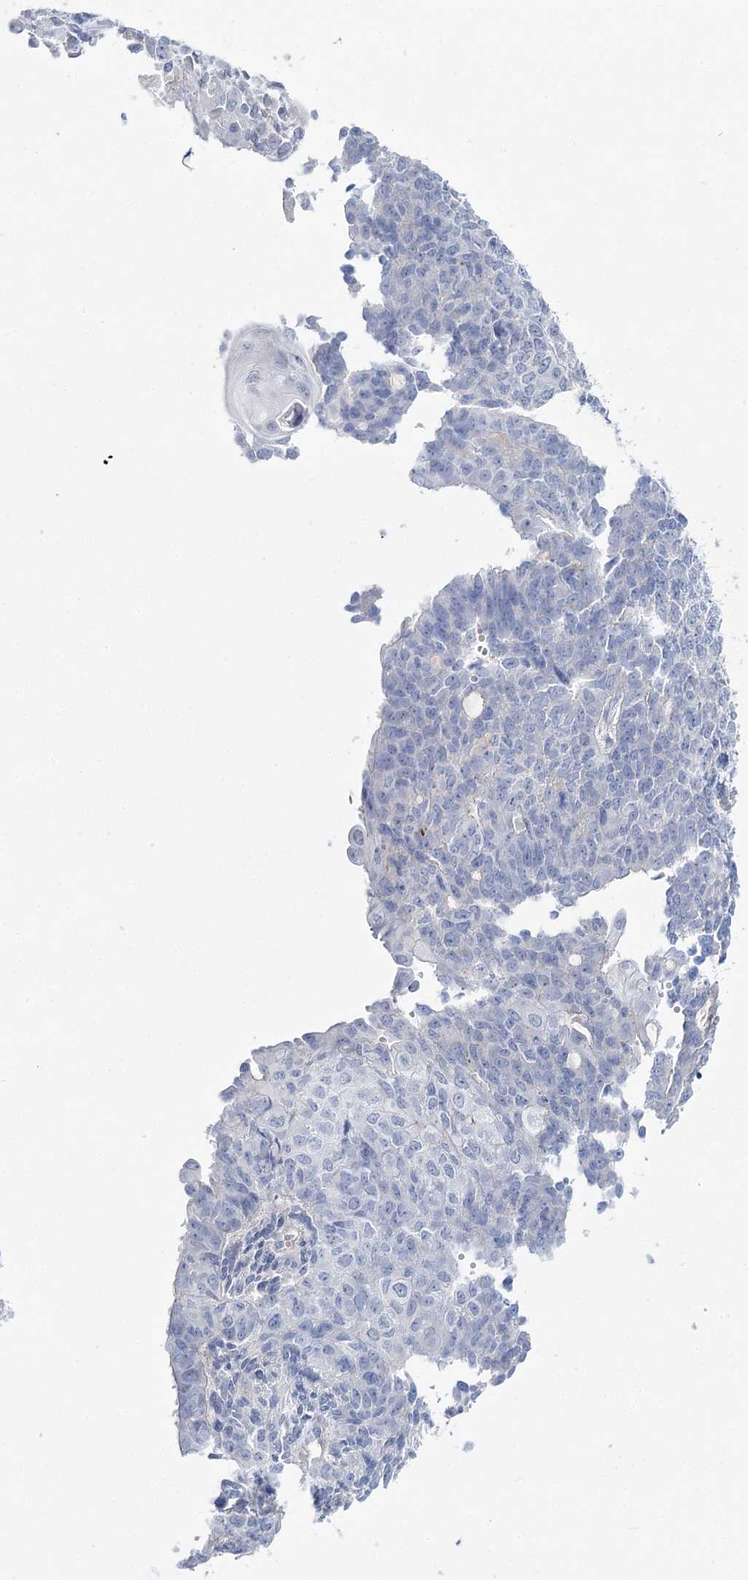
{"staining": {"intensity": "negative", "quantity": "none", "location": "none"}, "tissue": "endometrial cancer", "cell_type": "Tumor cells", "image_type": "cancer", "snomed": [{"axis": "morphology", "description": "Adenocarcinoma, NOS"}, {"axis": "topography", "description": "Endometrium"}], "caption": "Photomicrograph shows no protein positivity in tumor cells of endometrial cancer (adenocarcinoma) tissue.", "gene": "ANKRD23", "patient": {"sex": "female", "age": 32}}